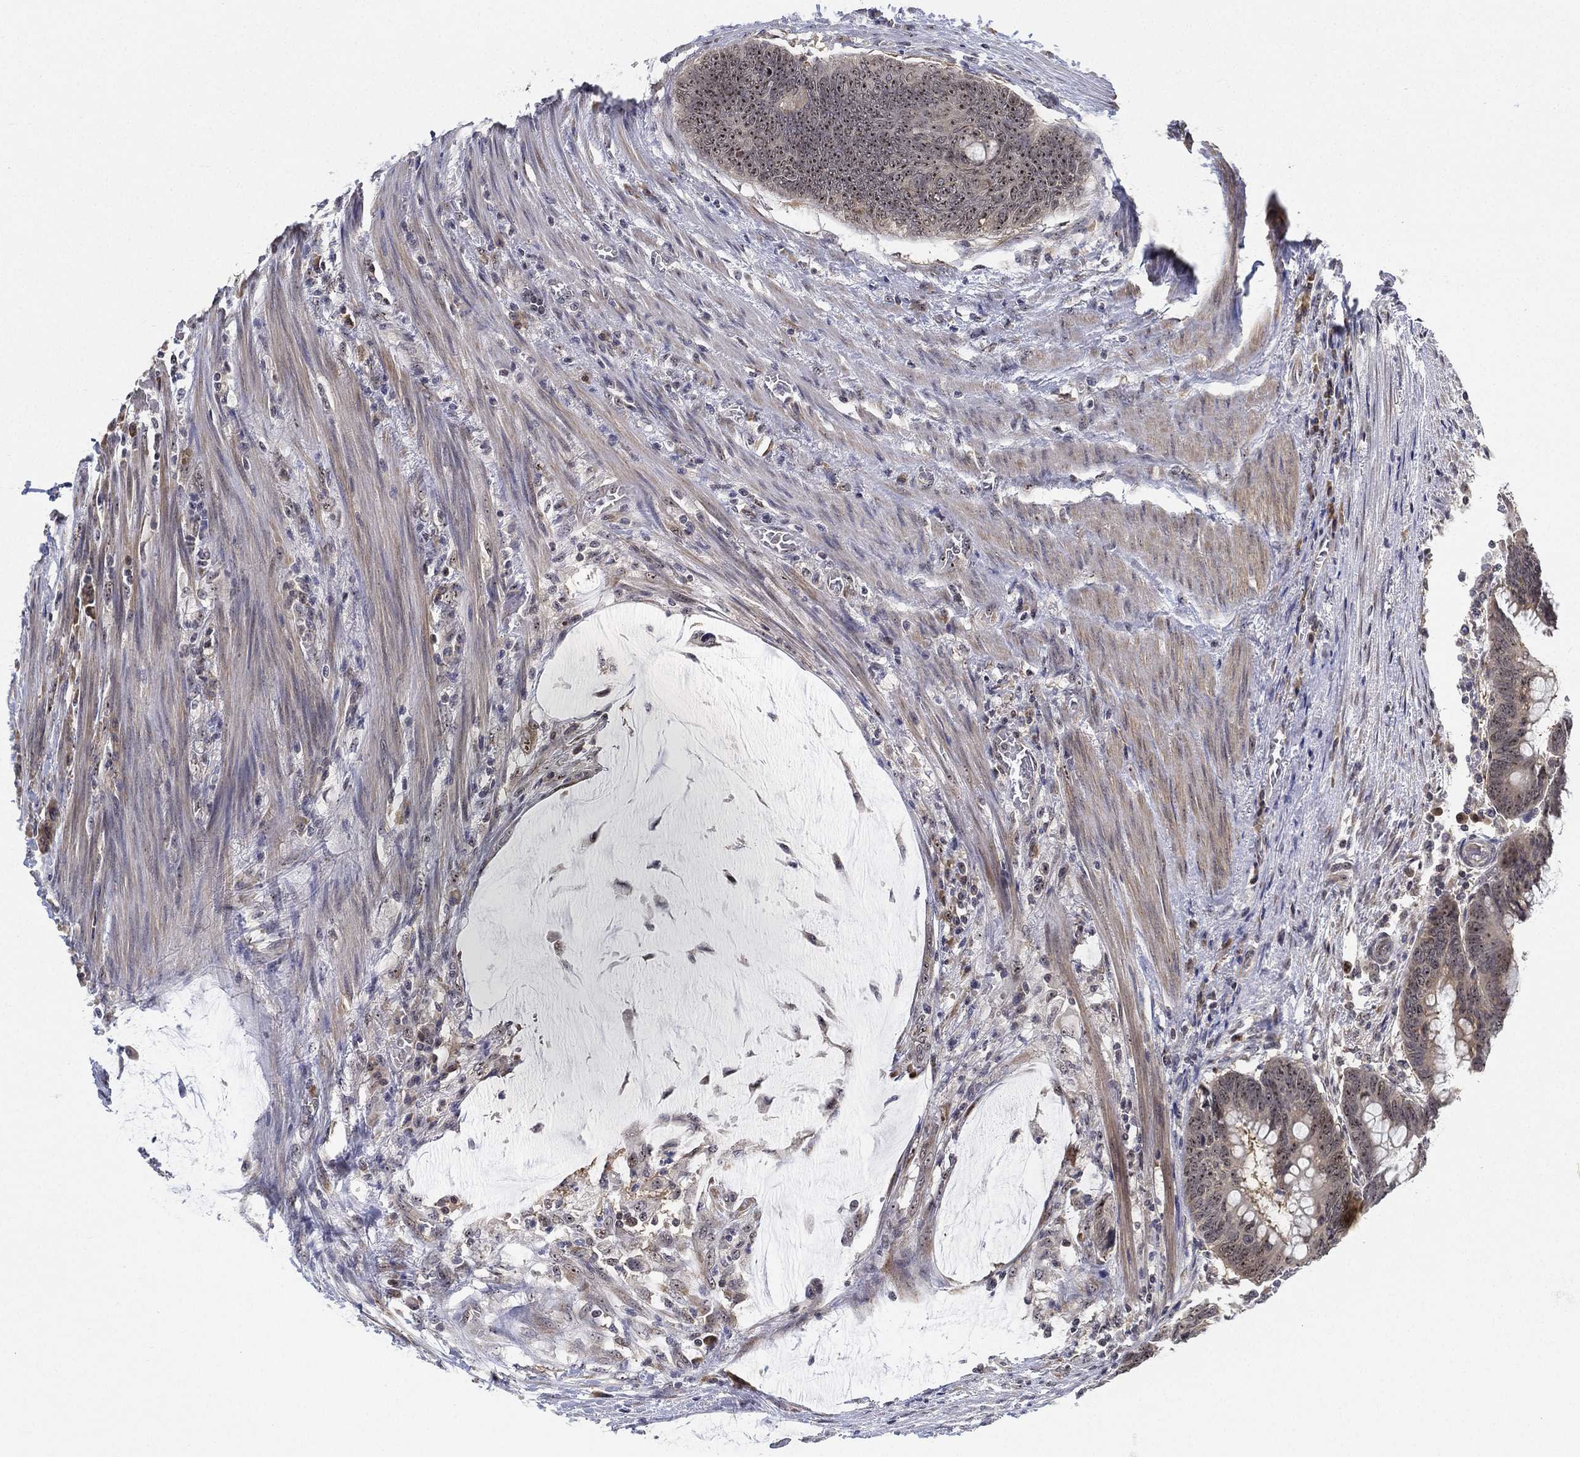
{"staining": {"intensity": "moderate", "quantity": ">75%", "location": "cytoplasmic/membranous,nuclear"}, "tissue": "colorectal cancer", "cell_type": "Tumor cells", "image_type": "cancer", "snomed": [{"axis": "morphology", "description": "Normal tissue, NOS"}, {"axis": "morphology", "description": "Adenocarcinoma, NOS"}, {"axis": "topography", "description": "Rectum"}], "caption": "A photomicrograph of human colorectal adenocarcinoma stained for a protein exhibits moderate cytoplasmic/membranous and nuclear brown staining in tumor cells.", "gene": "PPP1R16B", "patient": {"sex": "male", "age": 92}}